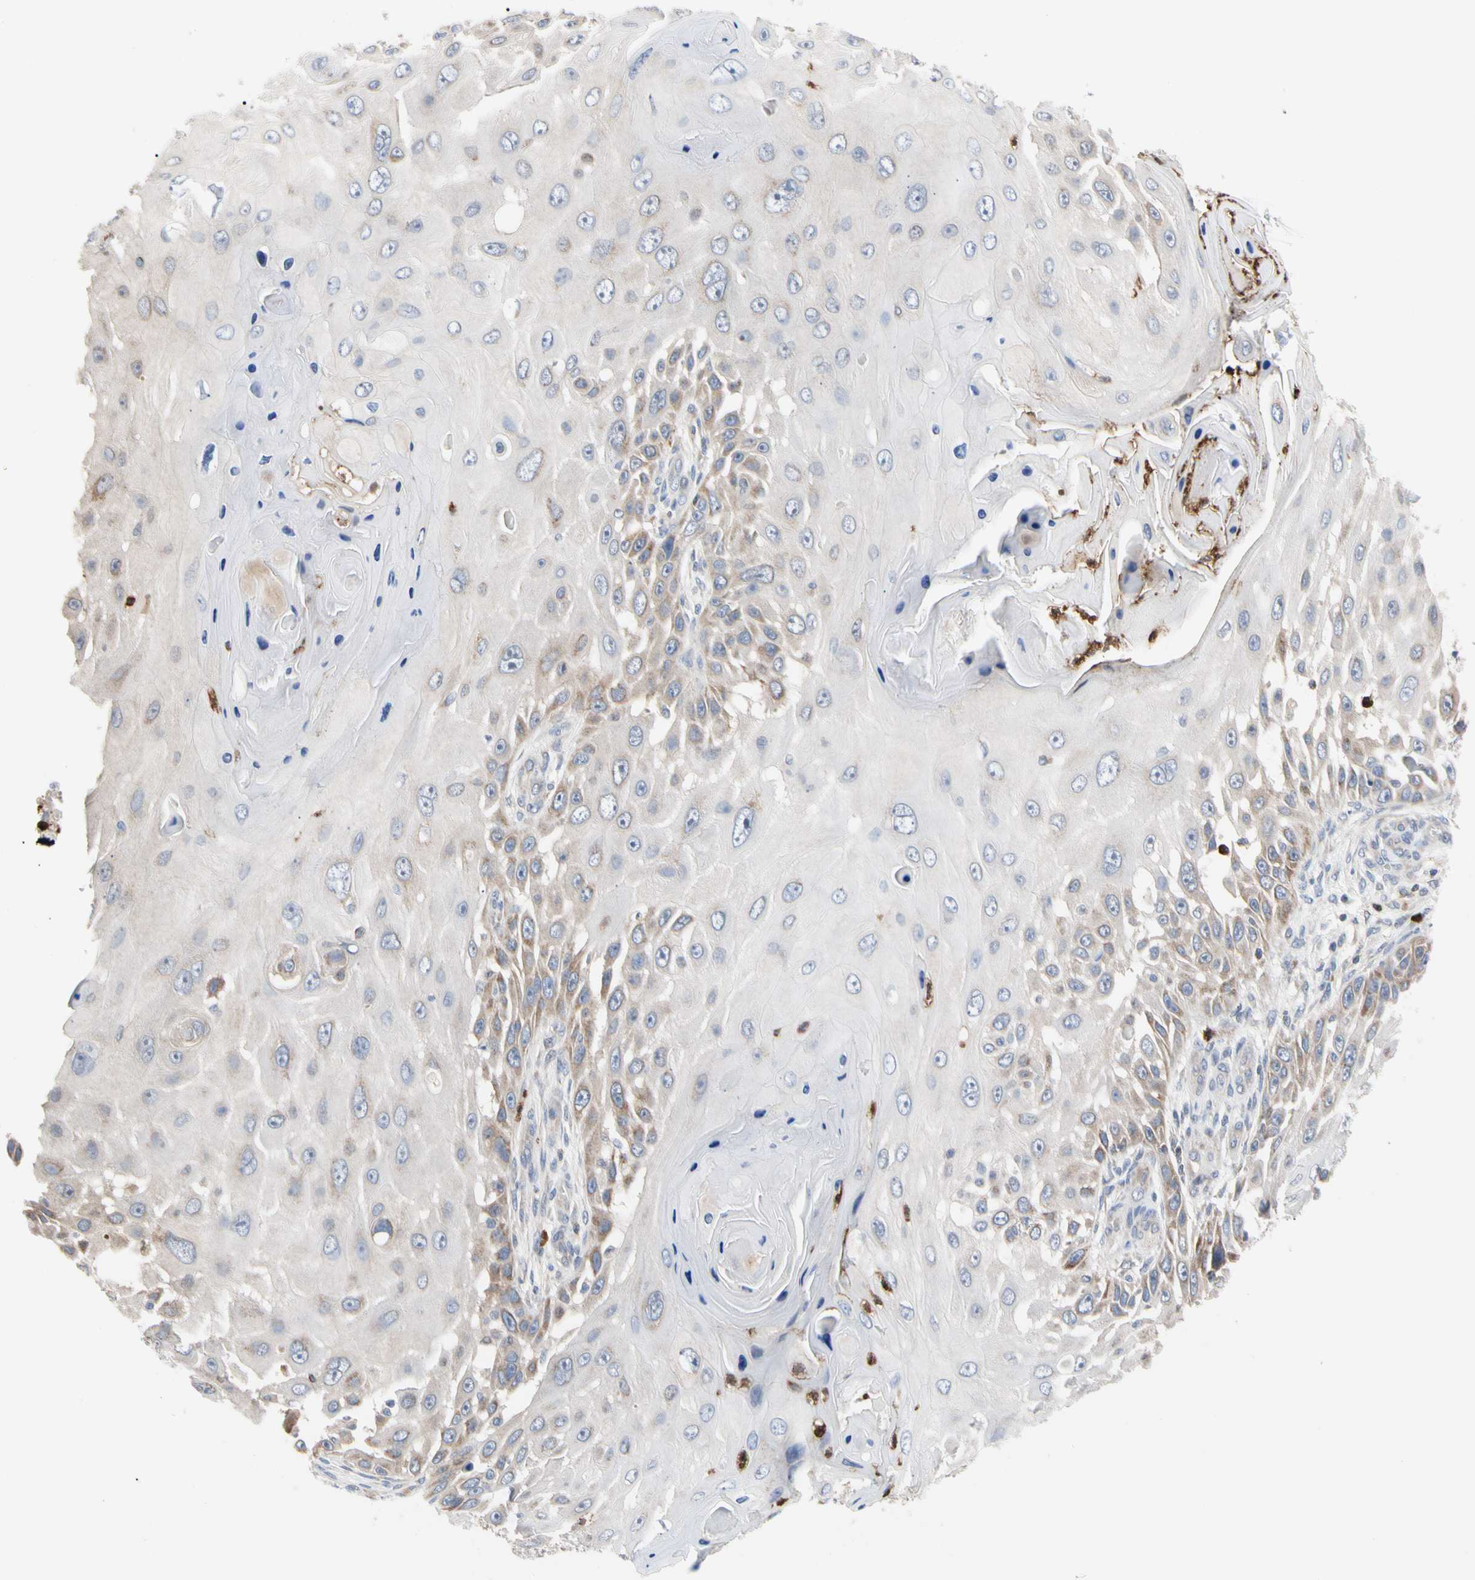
{"staining": {"intensity": "moderate", "quantity": "<25%", "location": "cytoplasmic/membranous"}, "tissue": "skin cancer", "cell_type": "Tumor cells", "image_type": "cancer", "snomed": [{"axis": "morphology", "description": "Squamous cell carcinoma, NOS"}, {"axis": "topography", "description": "Skin"}], "caption": "IHC (DAB) staining of squamous cell carcinoma (skin) demonstrates moderate cytoplasmic/membranous protein expression in about <25% of tumor cells.", "gene": "MCL1", "patient": {"sex": "female", "age": 44}}